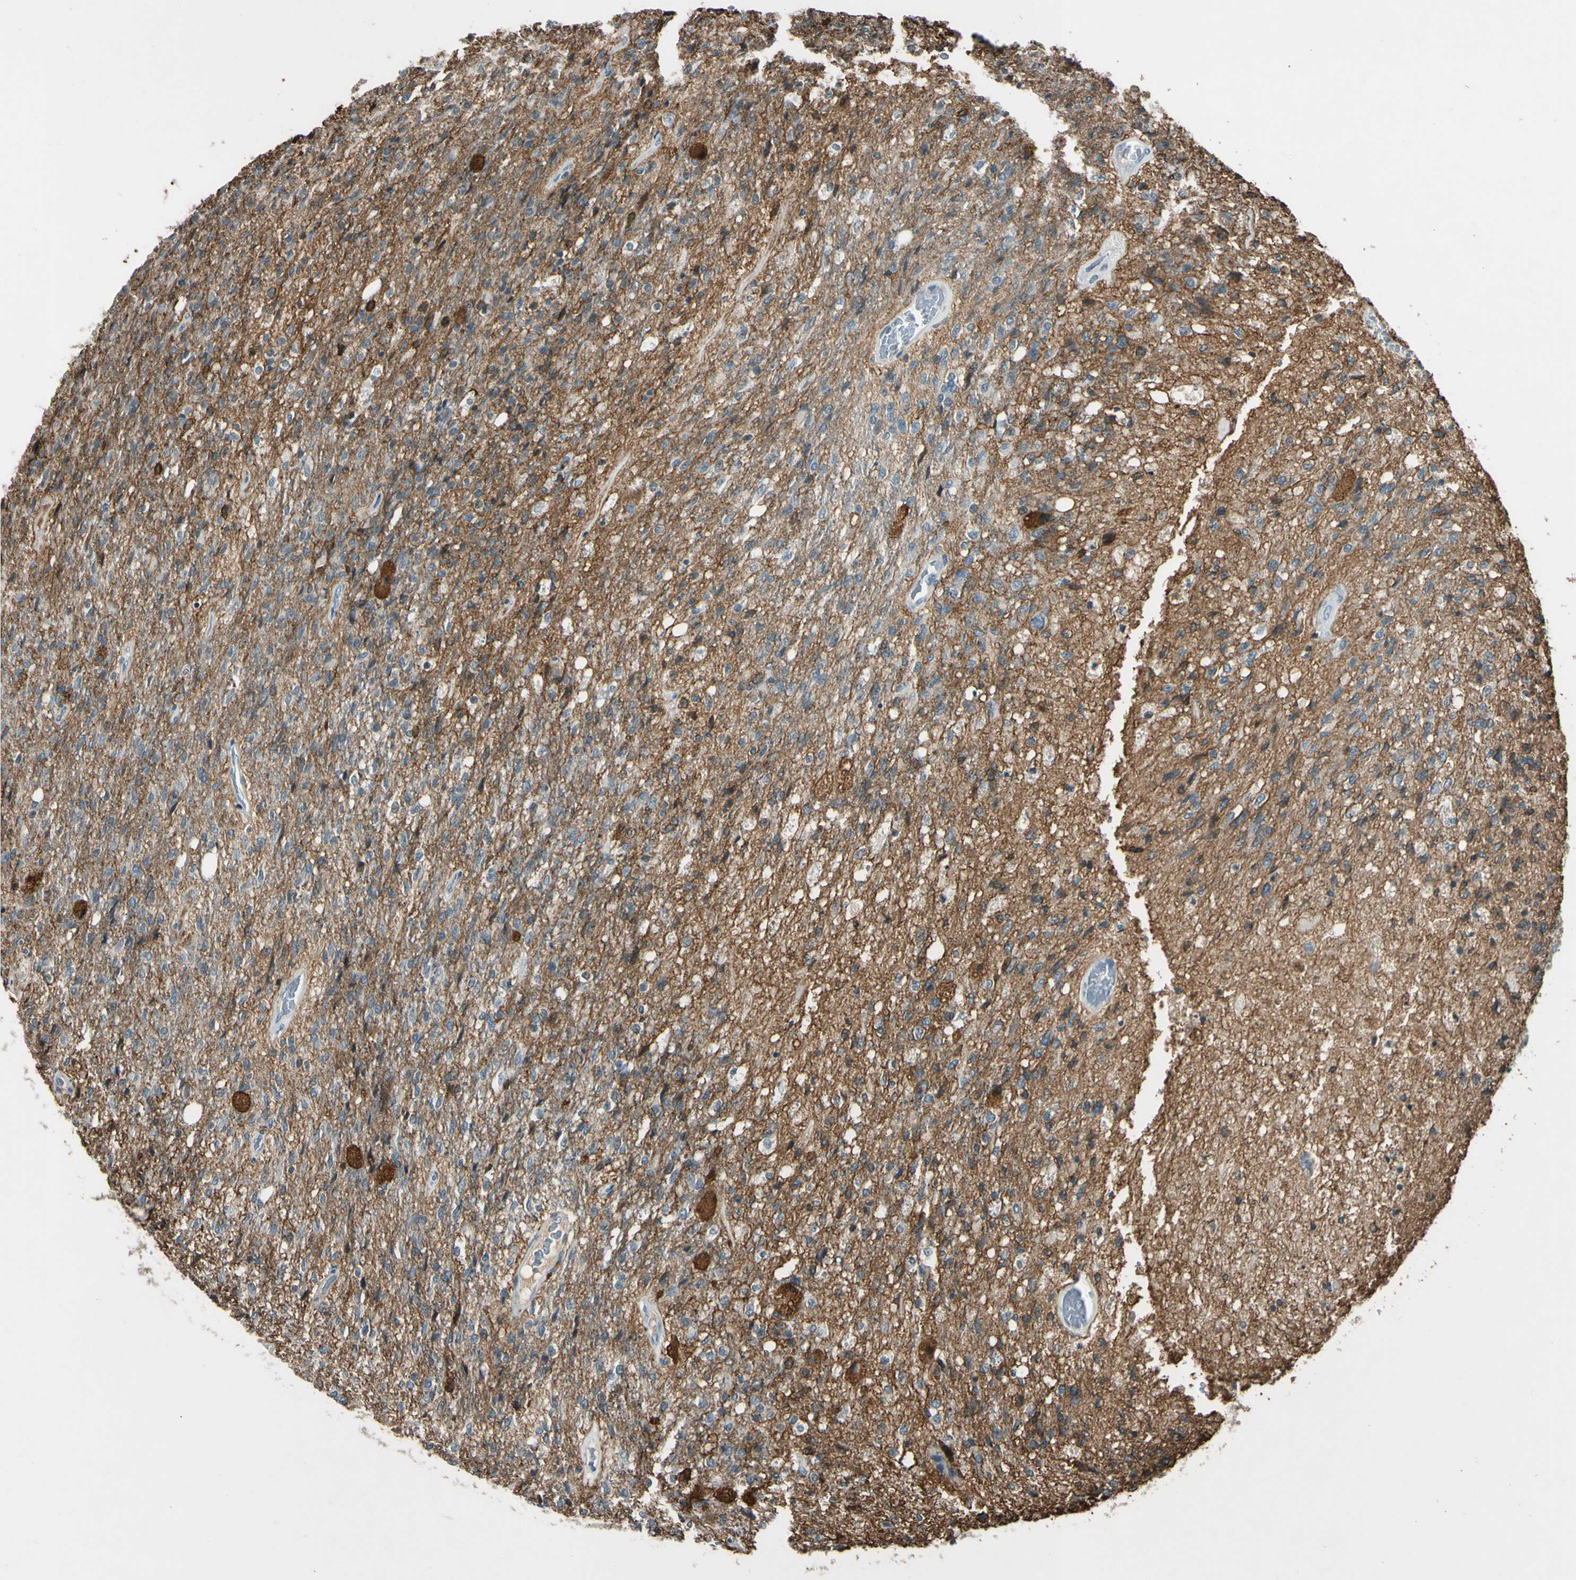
{"staining": {"intensity": "negative", "quantity": "none", "location": "none"}, "tissue": "glioma", "cell_type": "Tumor cells", "image_type": "cancer", "snomed": [{"axis": "morphology", "description": "Normal tissue, NOS"}, {"axis": "morphology", "description": "Glioma, malignant, High grade"}, {"axis": "topography", "description": "Cerebral cortex"}], "caption": "This is a image of immunohistochemistry (IHC) staining of glioma, which shows no positivity in tumor cells.", "gene": "PDPN", "patient": {"sex": "male", "age": 77}}